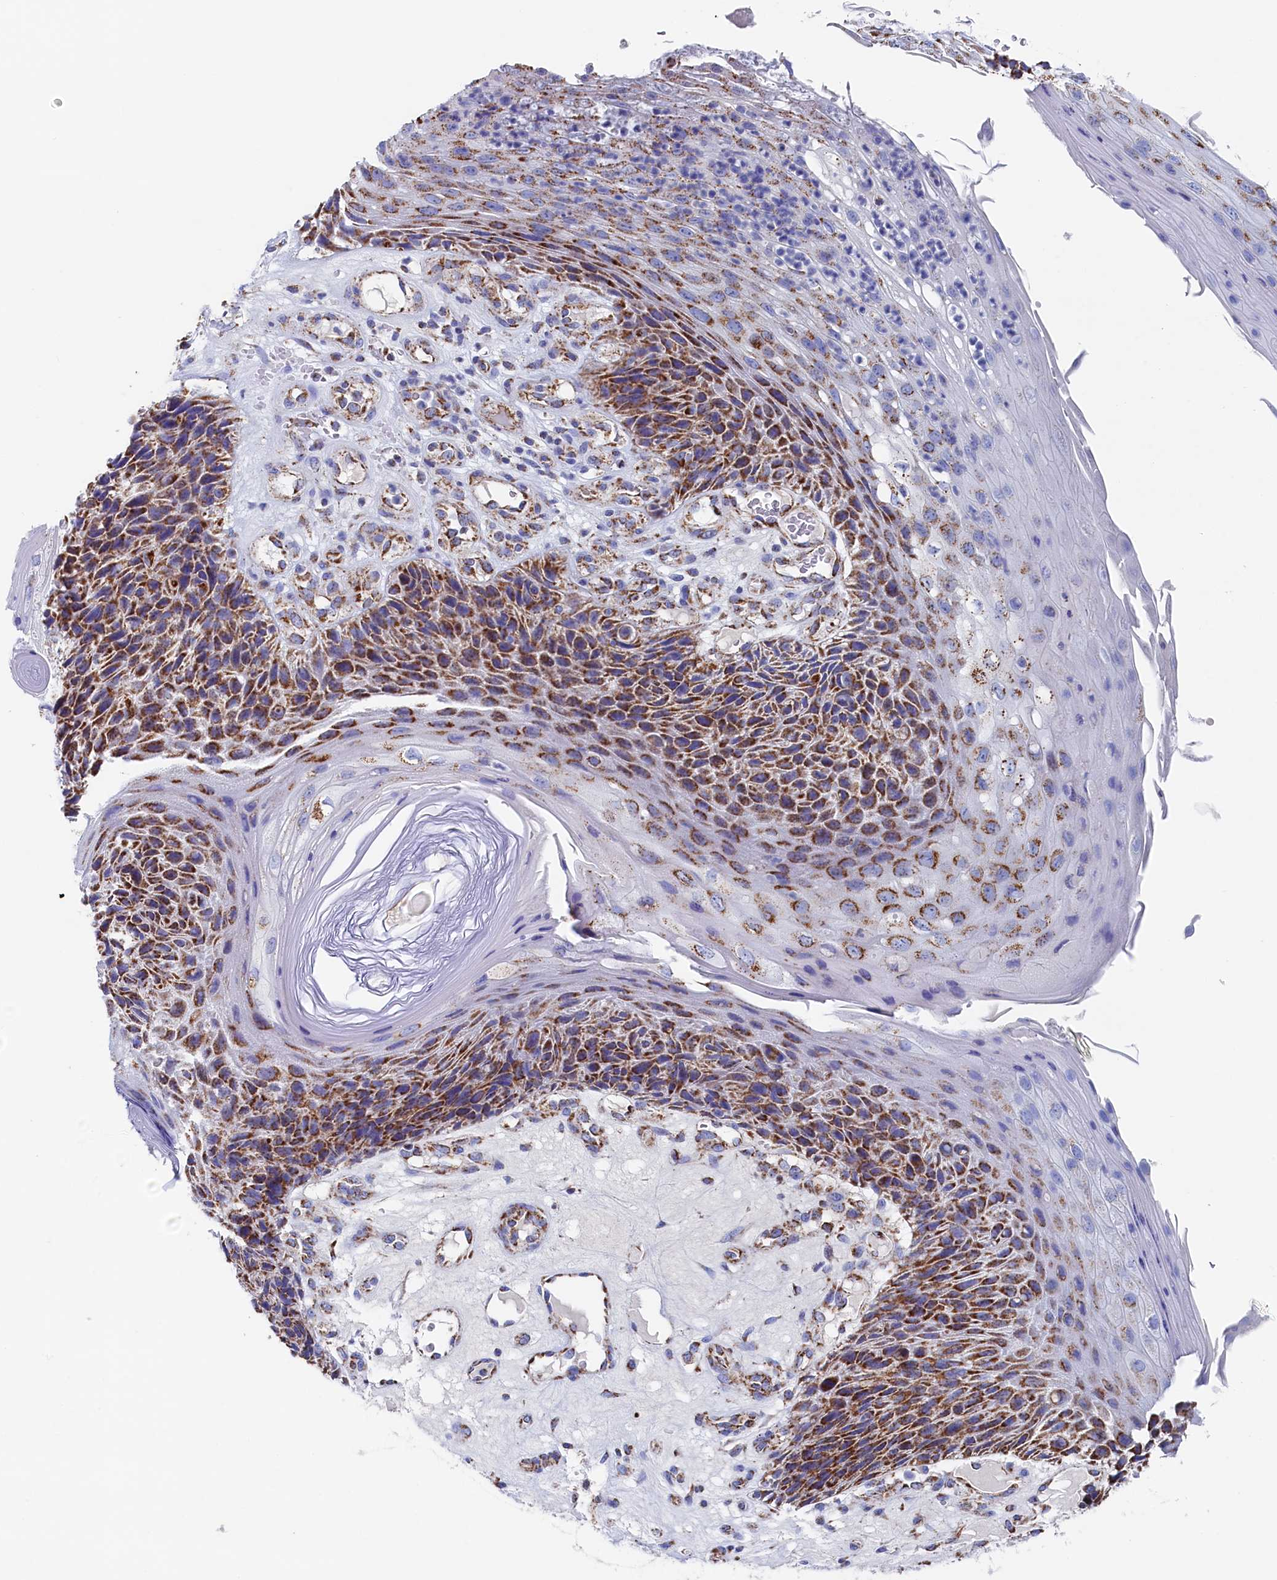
{"staining": {"intensity": "strong", "quantity": ">75%", "location": "cytoplasmic/membranous"}, "tissue": "skin cancer", "cell_type": "Tumor cells", "image_type": "cancer", "snomed": [{"axis": "morphology", "description": "Squamous cell carcinoma, NOS"}, {"axis": "topography", "description": "Skin"}], "caption": "Brown immunohistochemical staining in human skin cancer demonstrates strong cytoplasmic/membranous staining in about >75% of tumor cells.", "gene": "MMAB", "patient": {"sex": "female", "age": 88}}